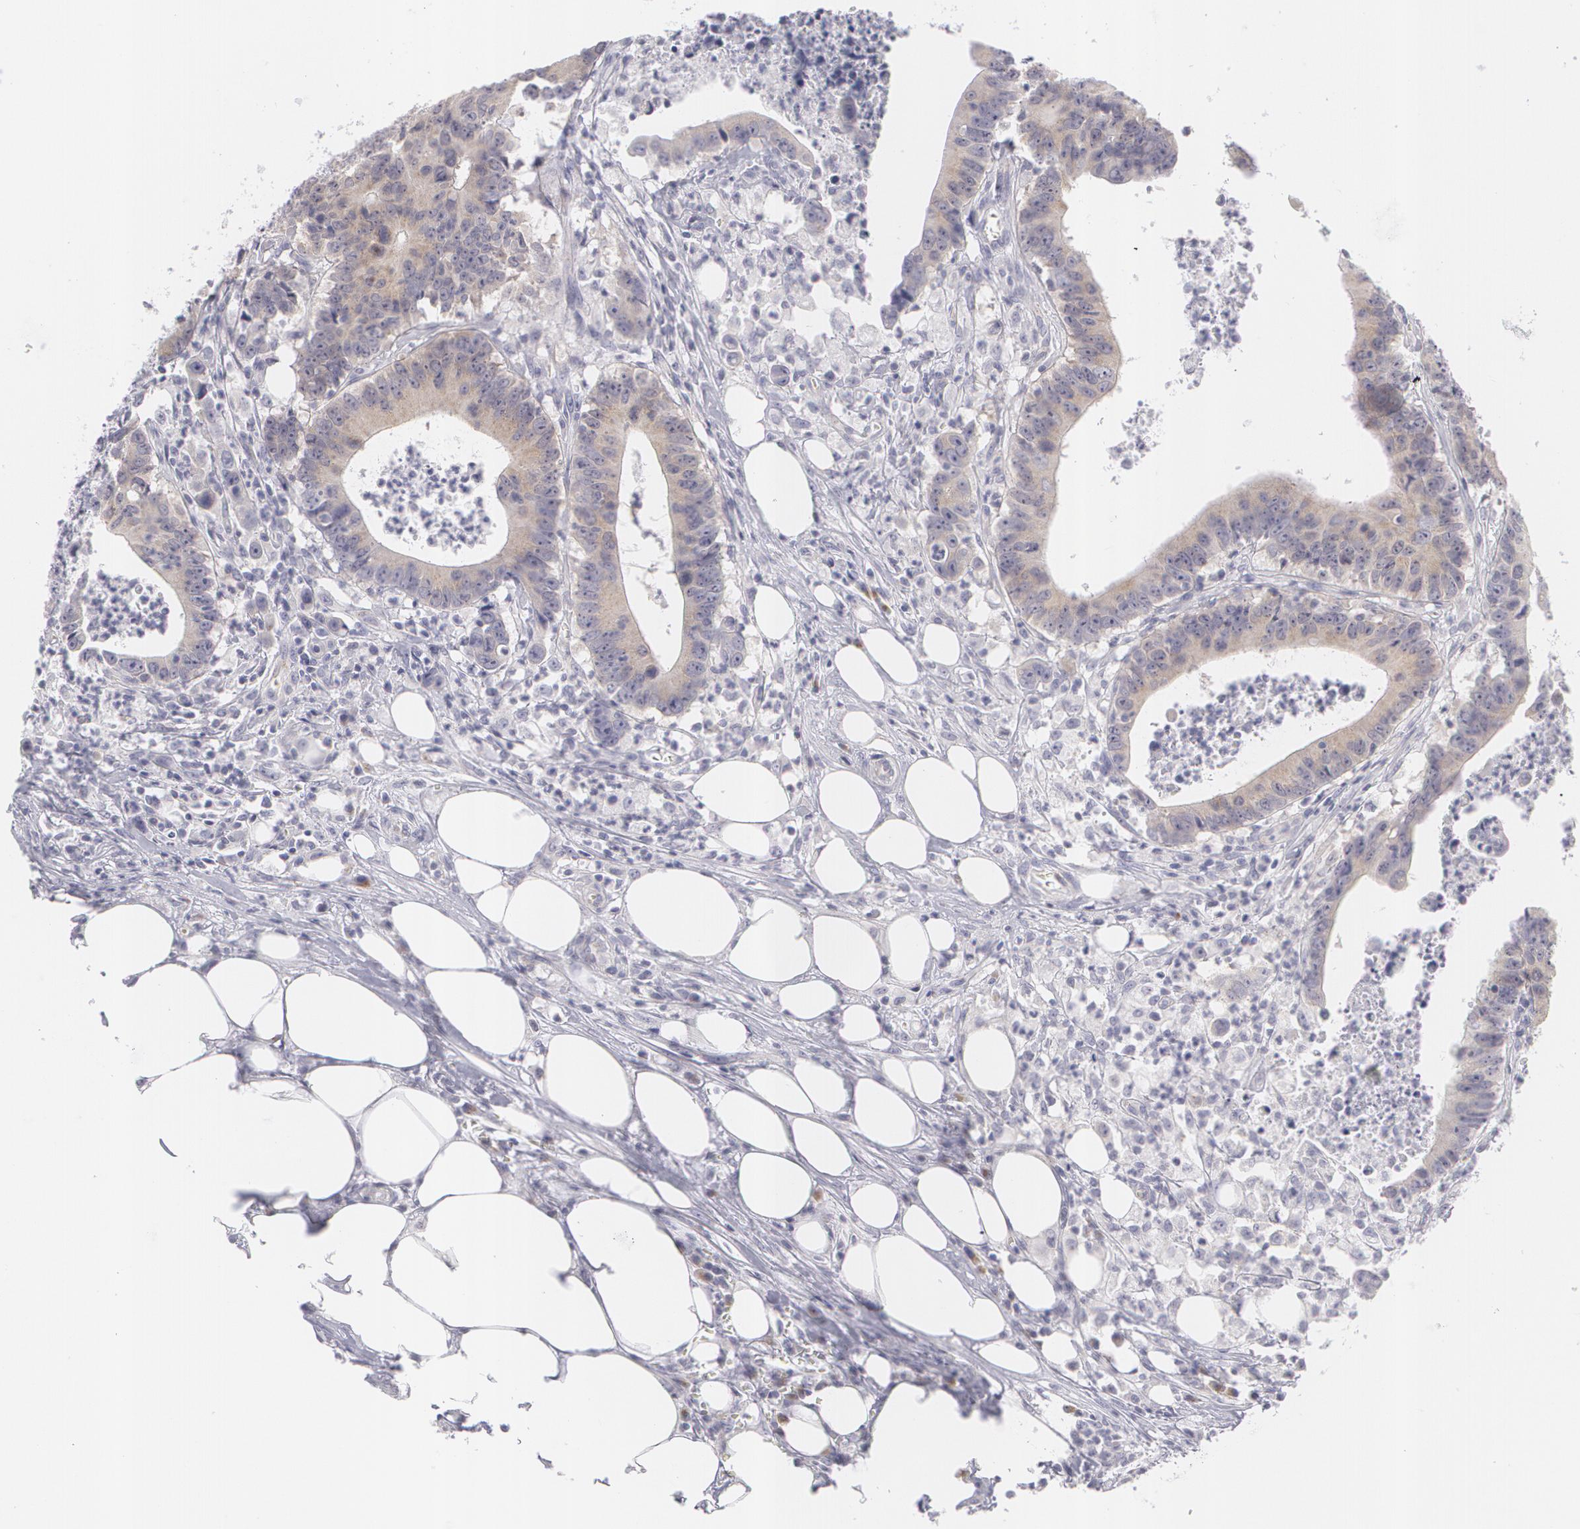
{"staining": {"intensity": "weak", "quantity": ">75%", "location": "cytoplasmic/membranous"}, "tissue": "colorectal cancer", "cell_type": "Tumor cells", "image_type": "cancer", "snomed": [{"axis": "morphology", "description": "Adenocarcinoma, NOS"}, {"axis": "topography", "description": "Colon"}], "caption": "Brown immunohistochemical staining in adenocarcinoma (colorectal) shows weak cytoplasmic/membranous staining in about >75% of tumor cells.", "gene": "MBNL3", "patient": {"sex": "male", "age": 55}}